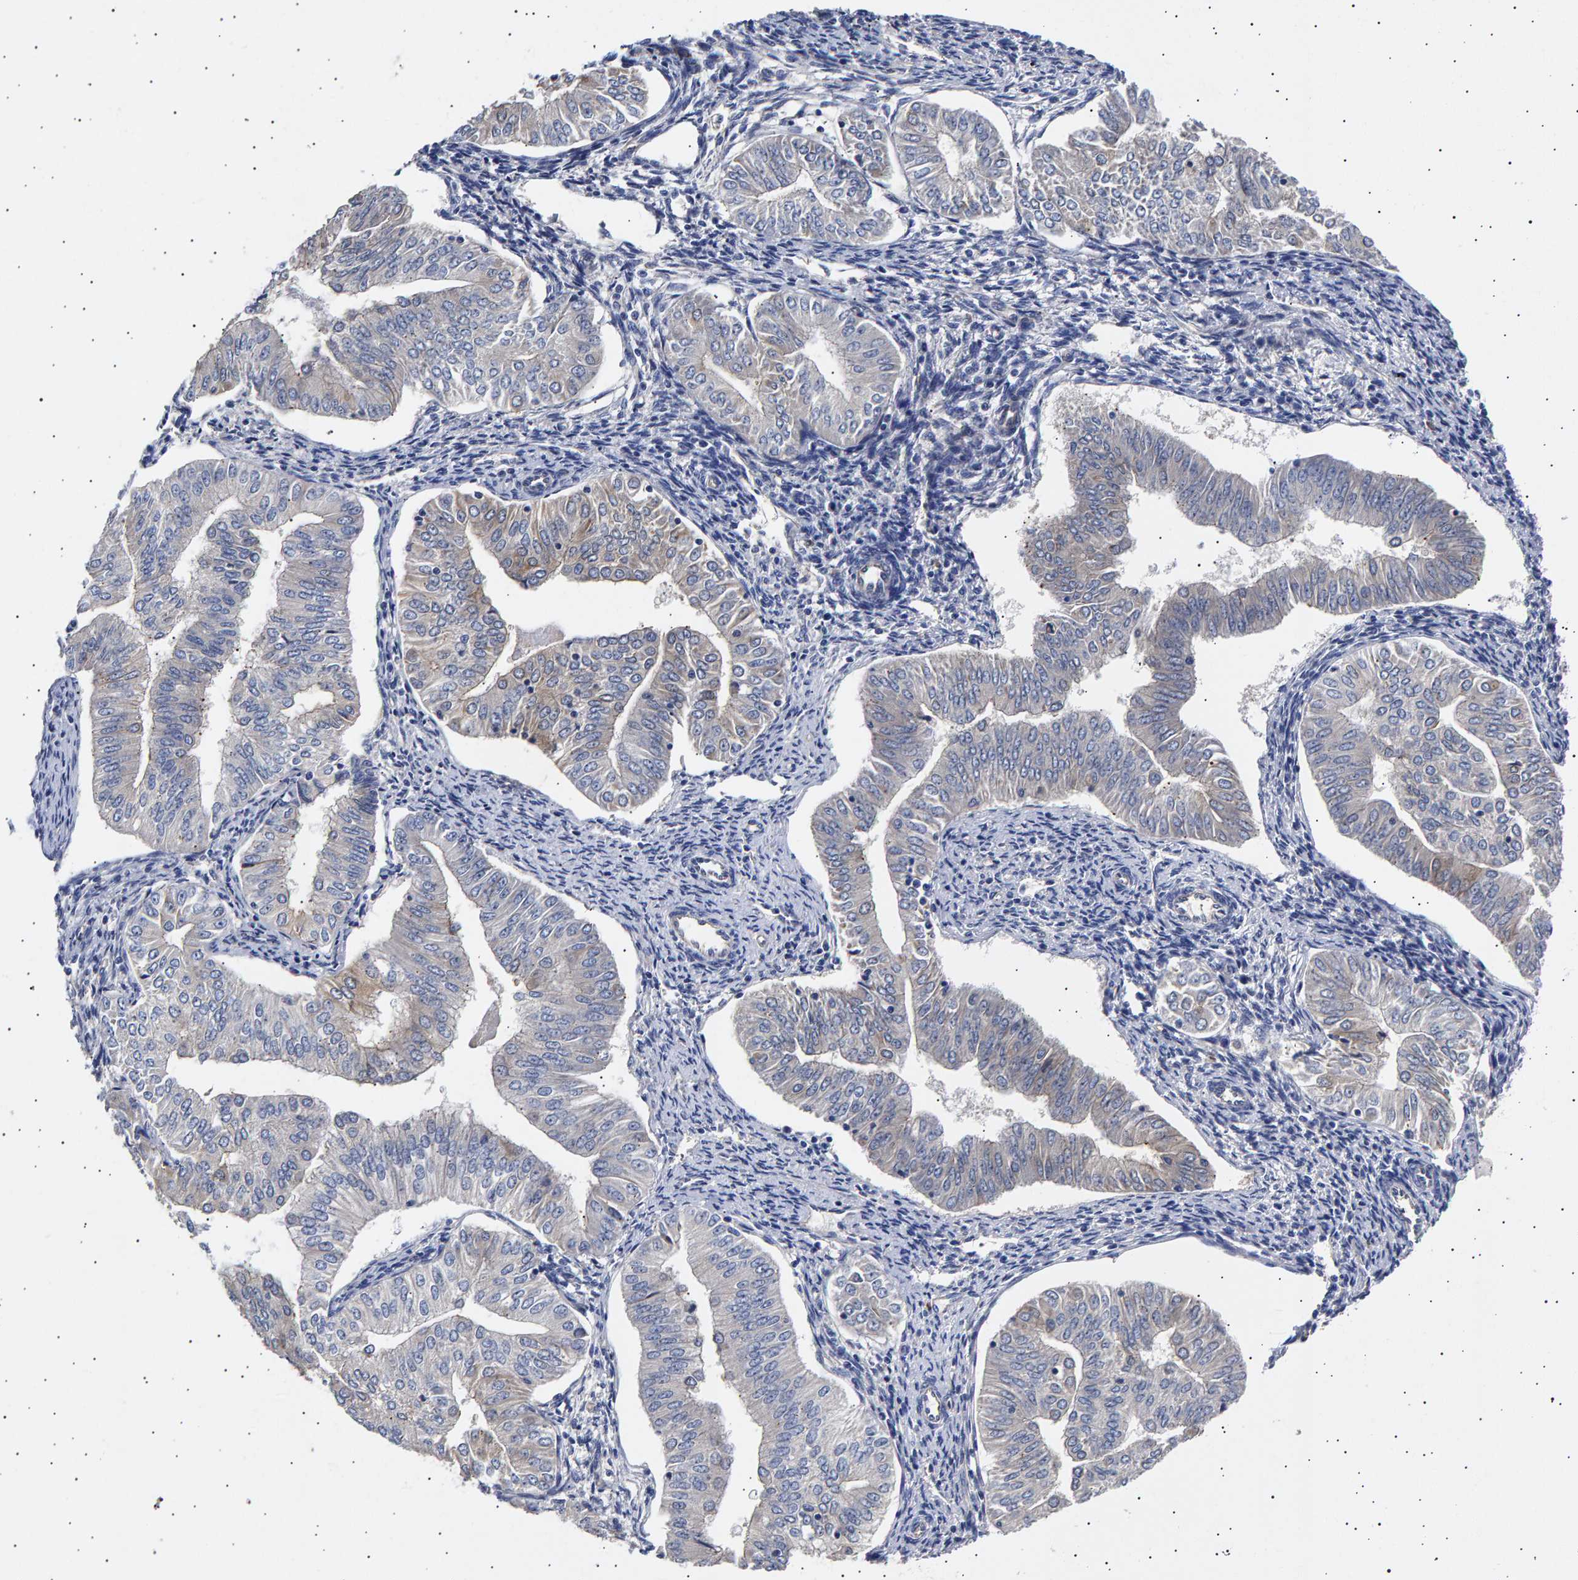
{"staining": {"intensity": "negative", "quantity": "none", "location": "none"}, "tissue": "endometrial cancer", "cell_type": "Tumor cells", "image_type": "cancer", "snomed": [{"axis": "morphology", "description": "Normal tissue, NOS"}, {"axis": "morphology", "description": "Adenocarcinoma, NOS"}, {"axis": "topography", "description": "Endometrium"}], "caption": "This is an IHC image of endometrial cancer. There is no positivity in tumor cells.", "gene": "ANKRD40", "patient": {"sex": "female", "age": 53}}